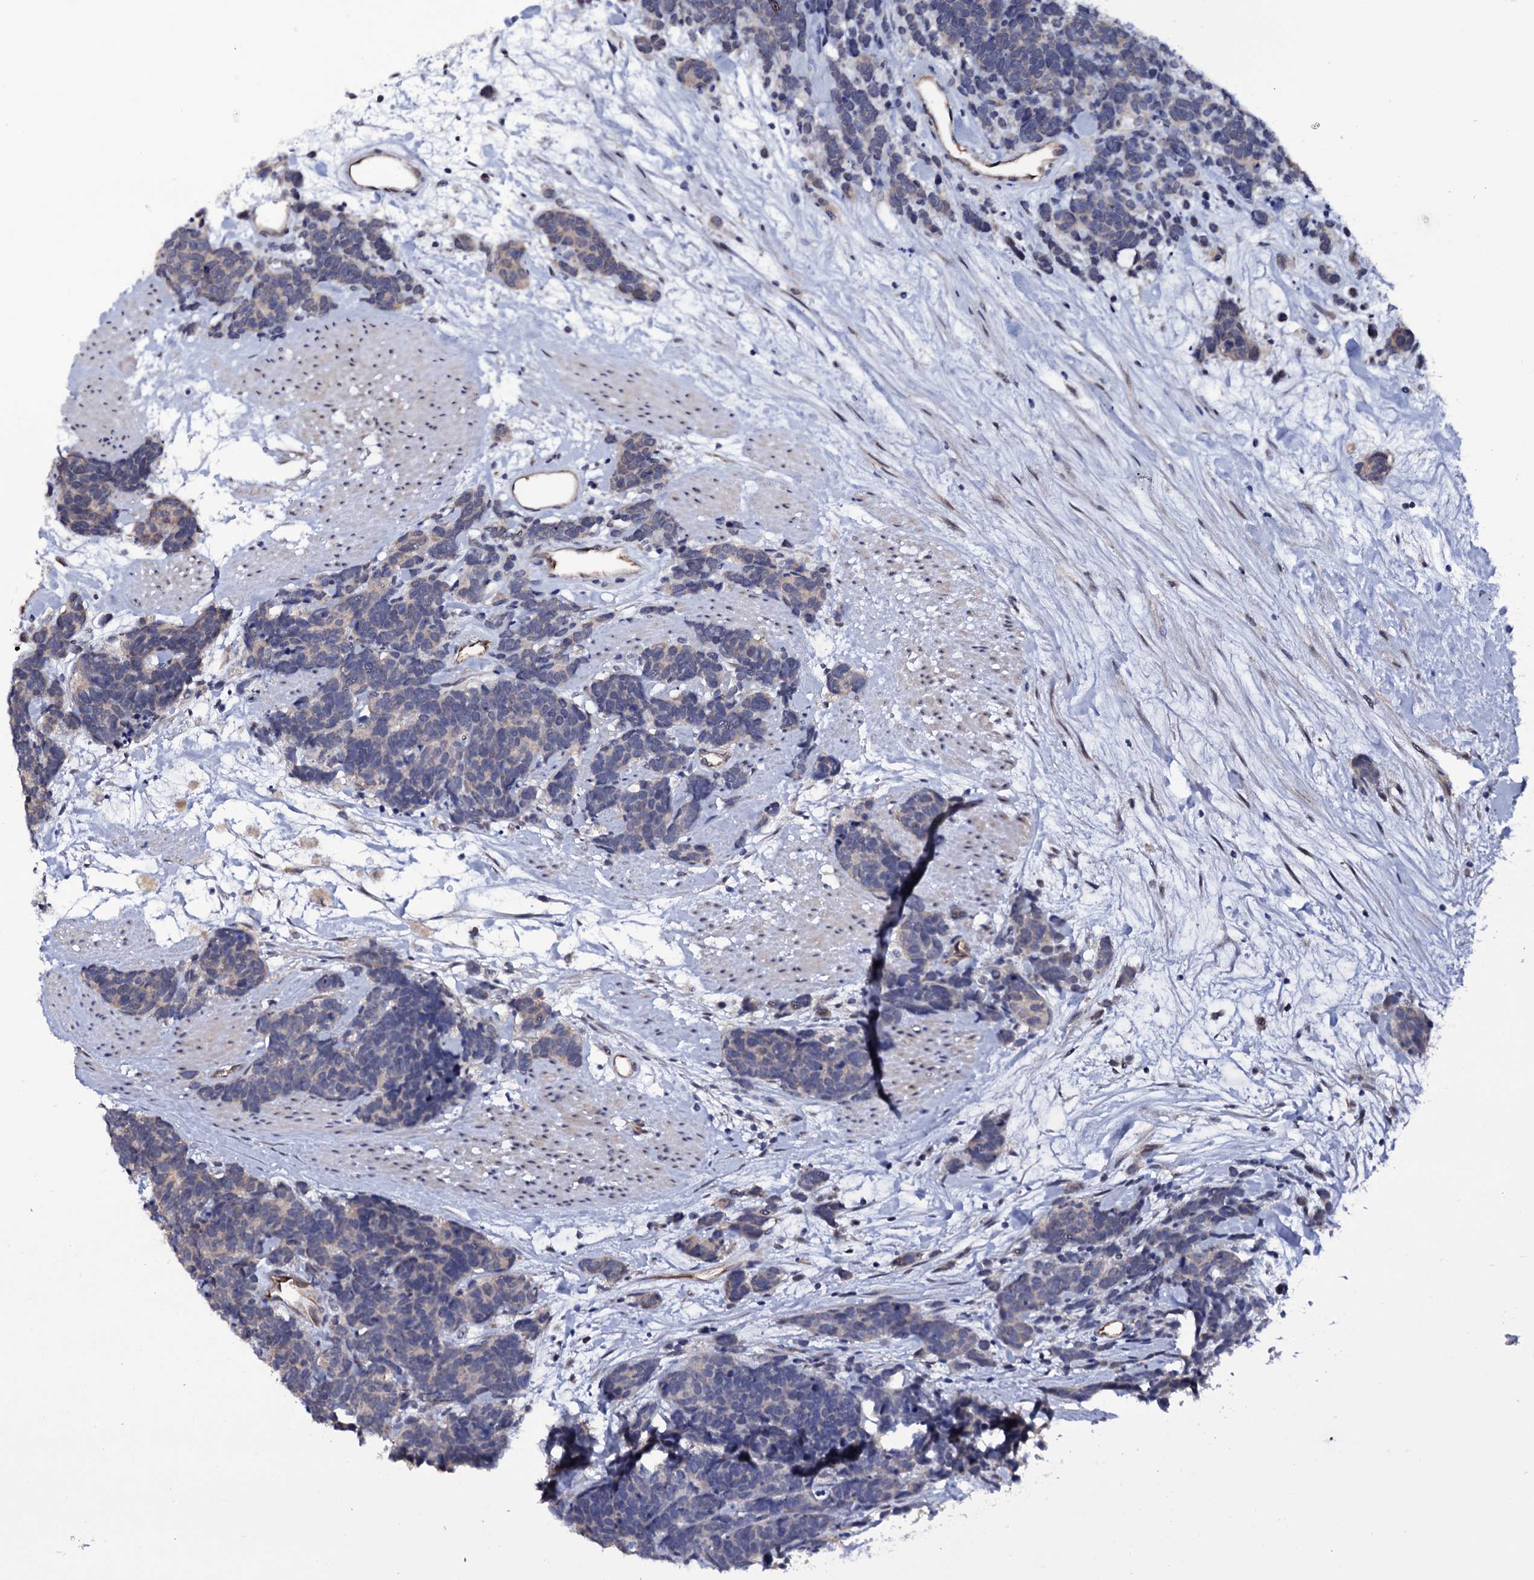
{"staining": {"intensity": "negative", "quantity": "none", "location": "none"}, "tissue": "carcinoid", "cell_type": "Tumor cells", "image_type": "cancer", "snomed": [{"axis": "morphology", "description": "Carcinoma, NOS"}, {"axis": "morphology", "description": "Carcinoid, malignant, NOS"}, {"axis": "topography", "description": "Urinary bladder"}], "caption": "Immunohistochemistry micrograph of carcinoid stained for a protein (brown), which shows no staining in tumor cells. (DAB (3,3'-diaminobenzidine) immunohistochemistry, high magnification).", "gene": "GAREM1", "patient": {"sex": "male", "age": 57}}